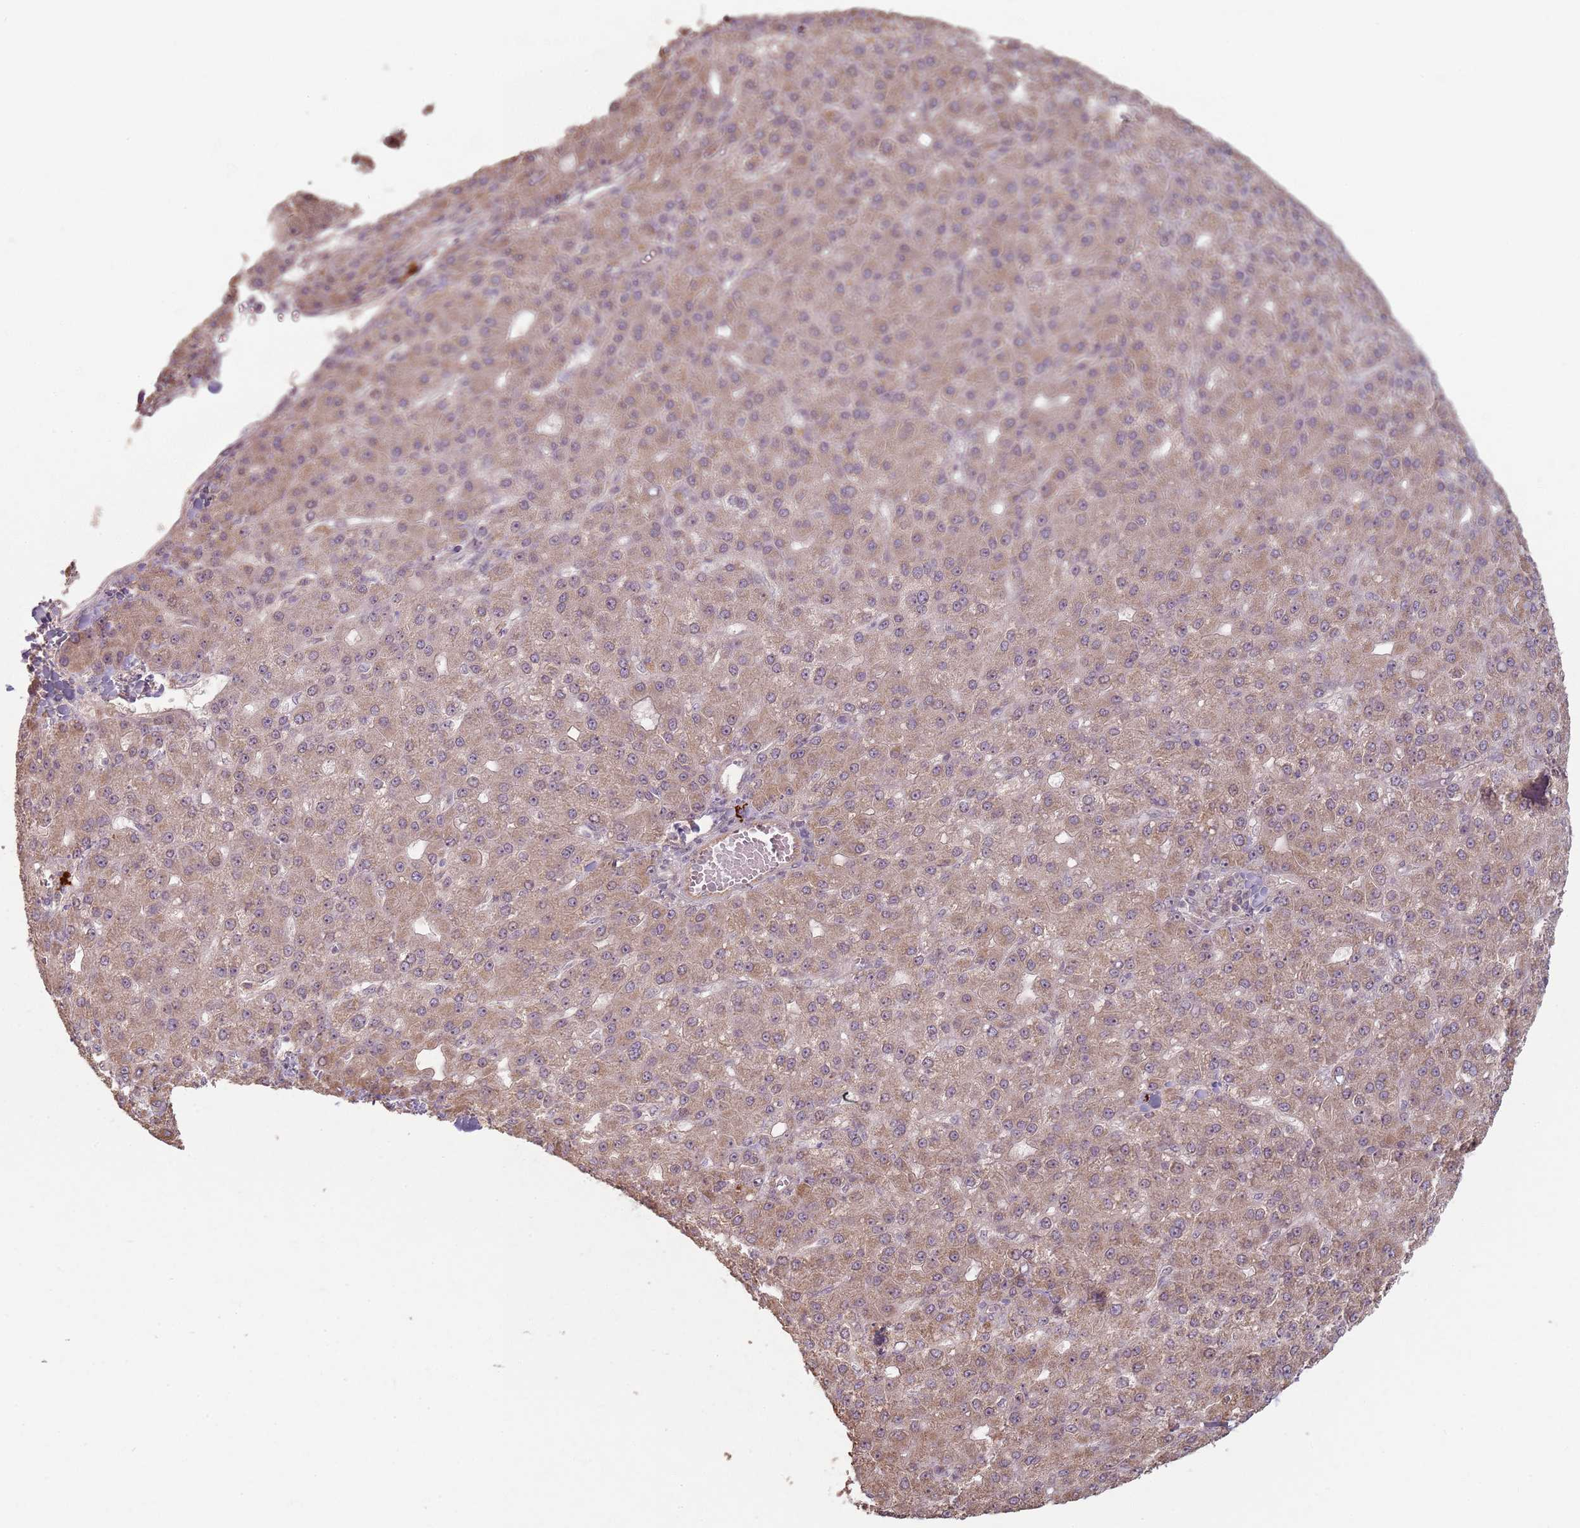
{"staining": {"intensity": "weak", "quantity": ">75%", "location": "cytoplasmic/membranous"}, "tissue": "liver cancer", "cell_type": "Tumor cells", "image_type": "cancer", "snomed": [{"axis": "morphology", "description": "Carcinoma, Hepatocellular, NOS"}, {"axis": "topography", "description": "Liver"}], "caption": "Immunohistochemistry (IHC) image of neoplastic tissue: liver cancer stained using IHC exhibits low levels of weak protein expression localized specifically in the cytoplasmic/membranous of tumor cells, appearing as a cytoplasmic/membranous brown color.", "gene": "CCDC168", "patient": {"sex": "male", "age": 67}}